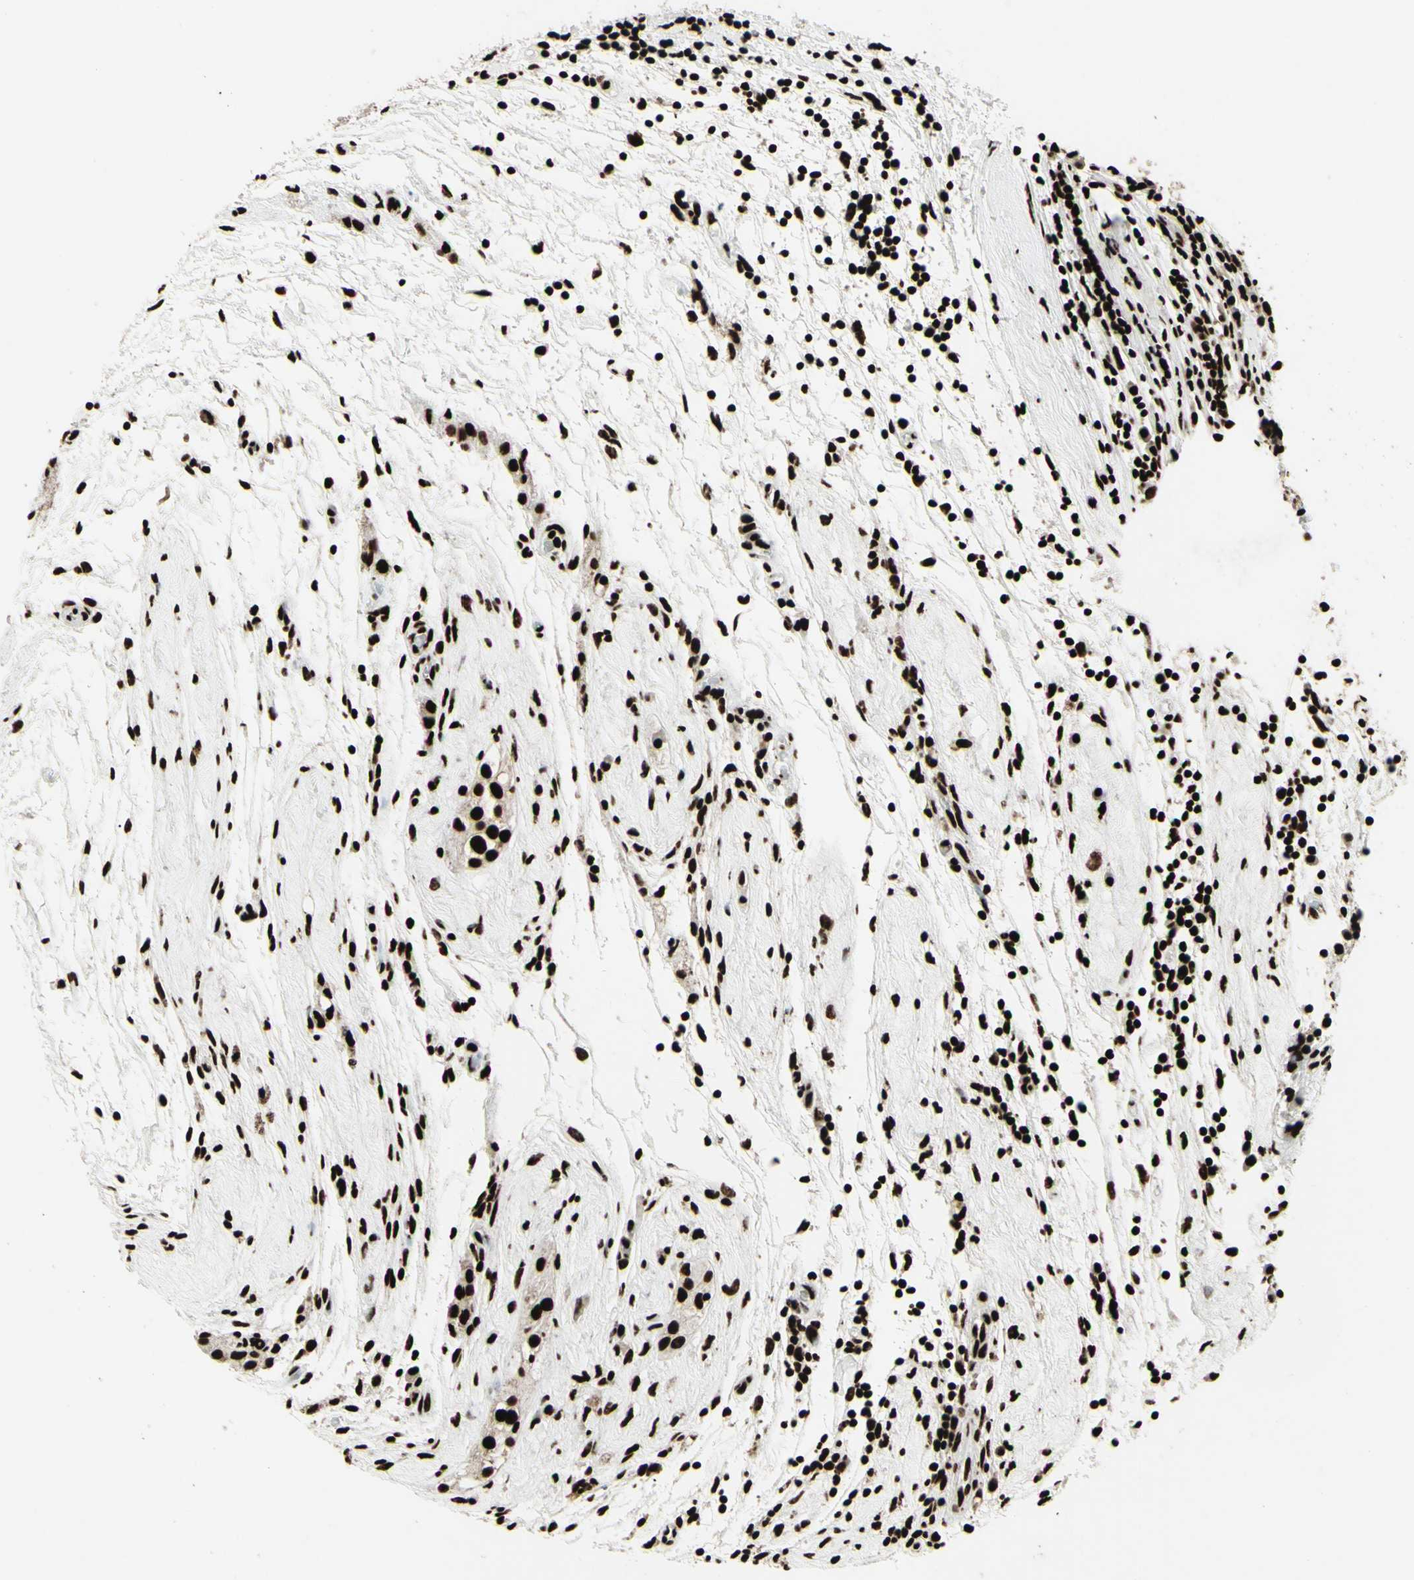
{"staining": {"intensity": "strong", "quantity": ">75%", "location": "nuclear"}, "tissue": "testis cancer", "cell_type": "Tumor cells", "image_type": "cancer", "snomed": [{"axis": "morphology", "description": "Seminoma, NOS"}, {"axis": "topography", "description": "Testis"}], "caption": "Immunohistochemical staining of human seminoma (testis) exhibits high levels of strong nuclear staining in approximately >75% of tumor cells. The staining is performed using DAB (3,3'-diaminobenzidine) brown chromogen to label protein expression. The nuclei are counter-stained blue using hematoxylin.", "gene": "U2AF2", "patient": {"sex": "male", "age": 43}}